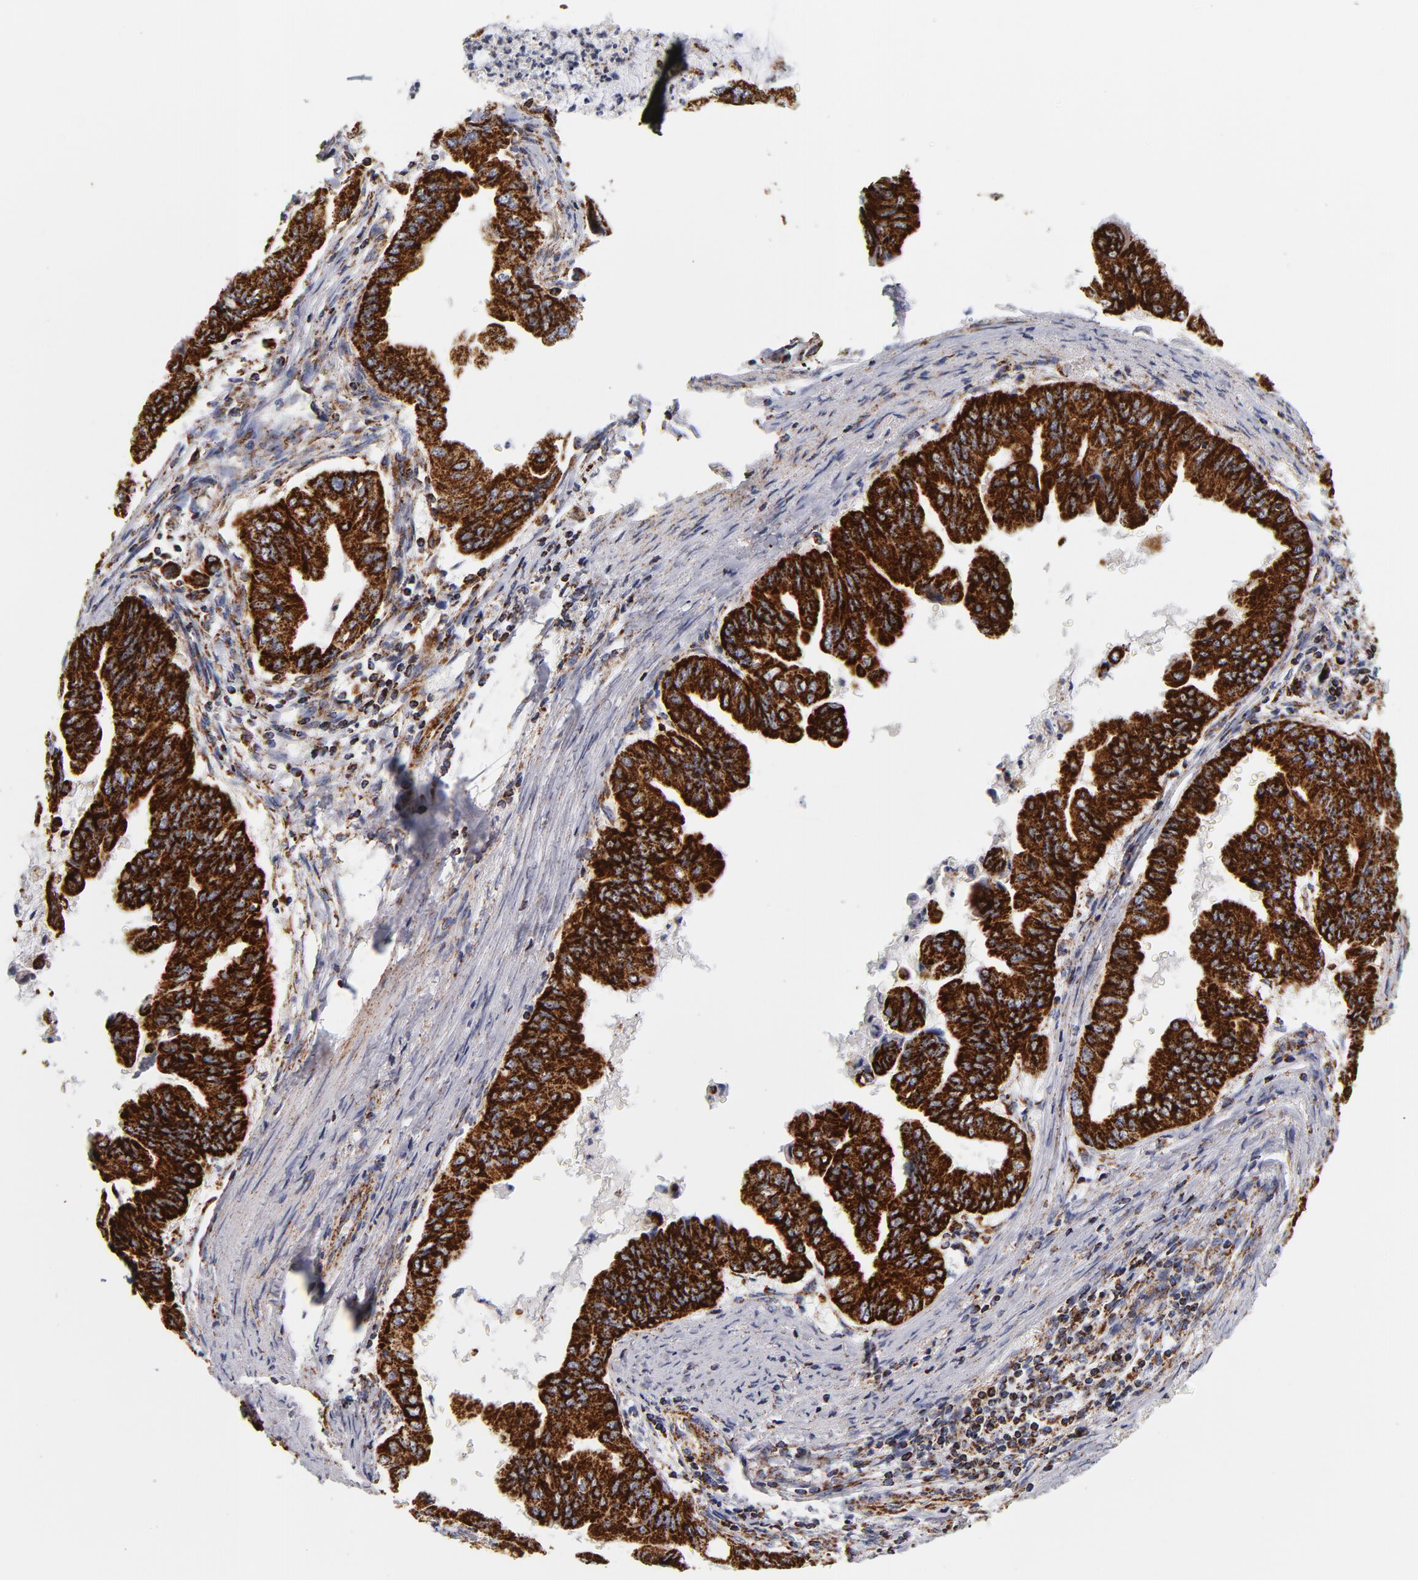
{"staining": {"intensity": "strong", "quantity": ">75%", "location": "cytoplasmic/membranous"}, "tissue": "stomach cancer", "cell_type": "Tumor cells", "image_type": "cancer", "snomed": [{"axis": "morphology", "description": "Adenocarcinoma, NOS"}, {"axis": "topography", "description": "Stomach, upper"}], "caption": "DAB (3,3'-diaminobenzidine) immunohistochemical staining of stomach cancer (adenocarcinoma) displays strong cytoplasmic/membranous protein positivity in approximately >75% of tumor cells.", "gene": "ECHS1", "patient": {"sex": "male", "age": 80}}